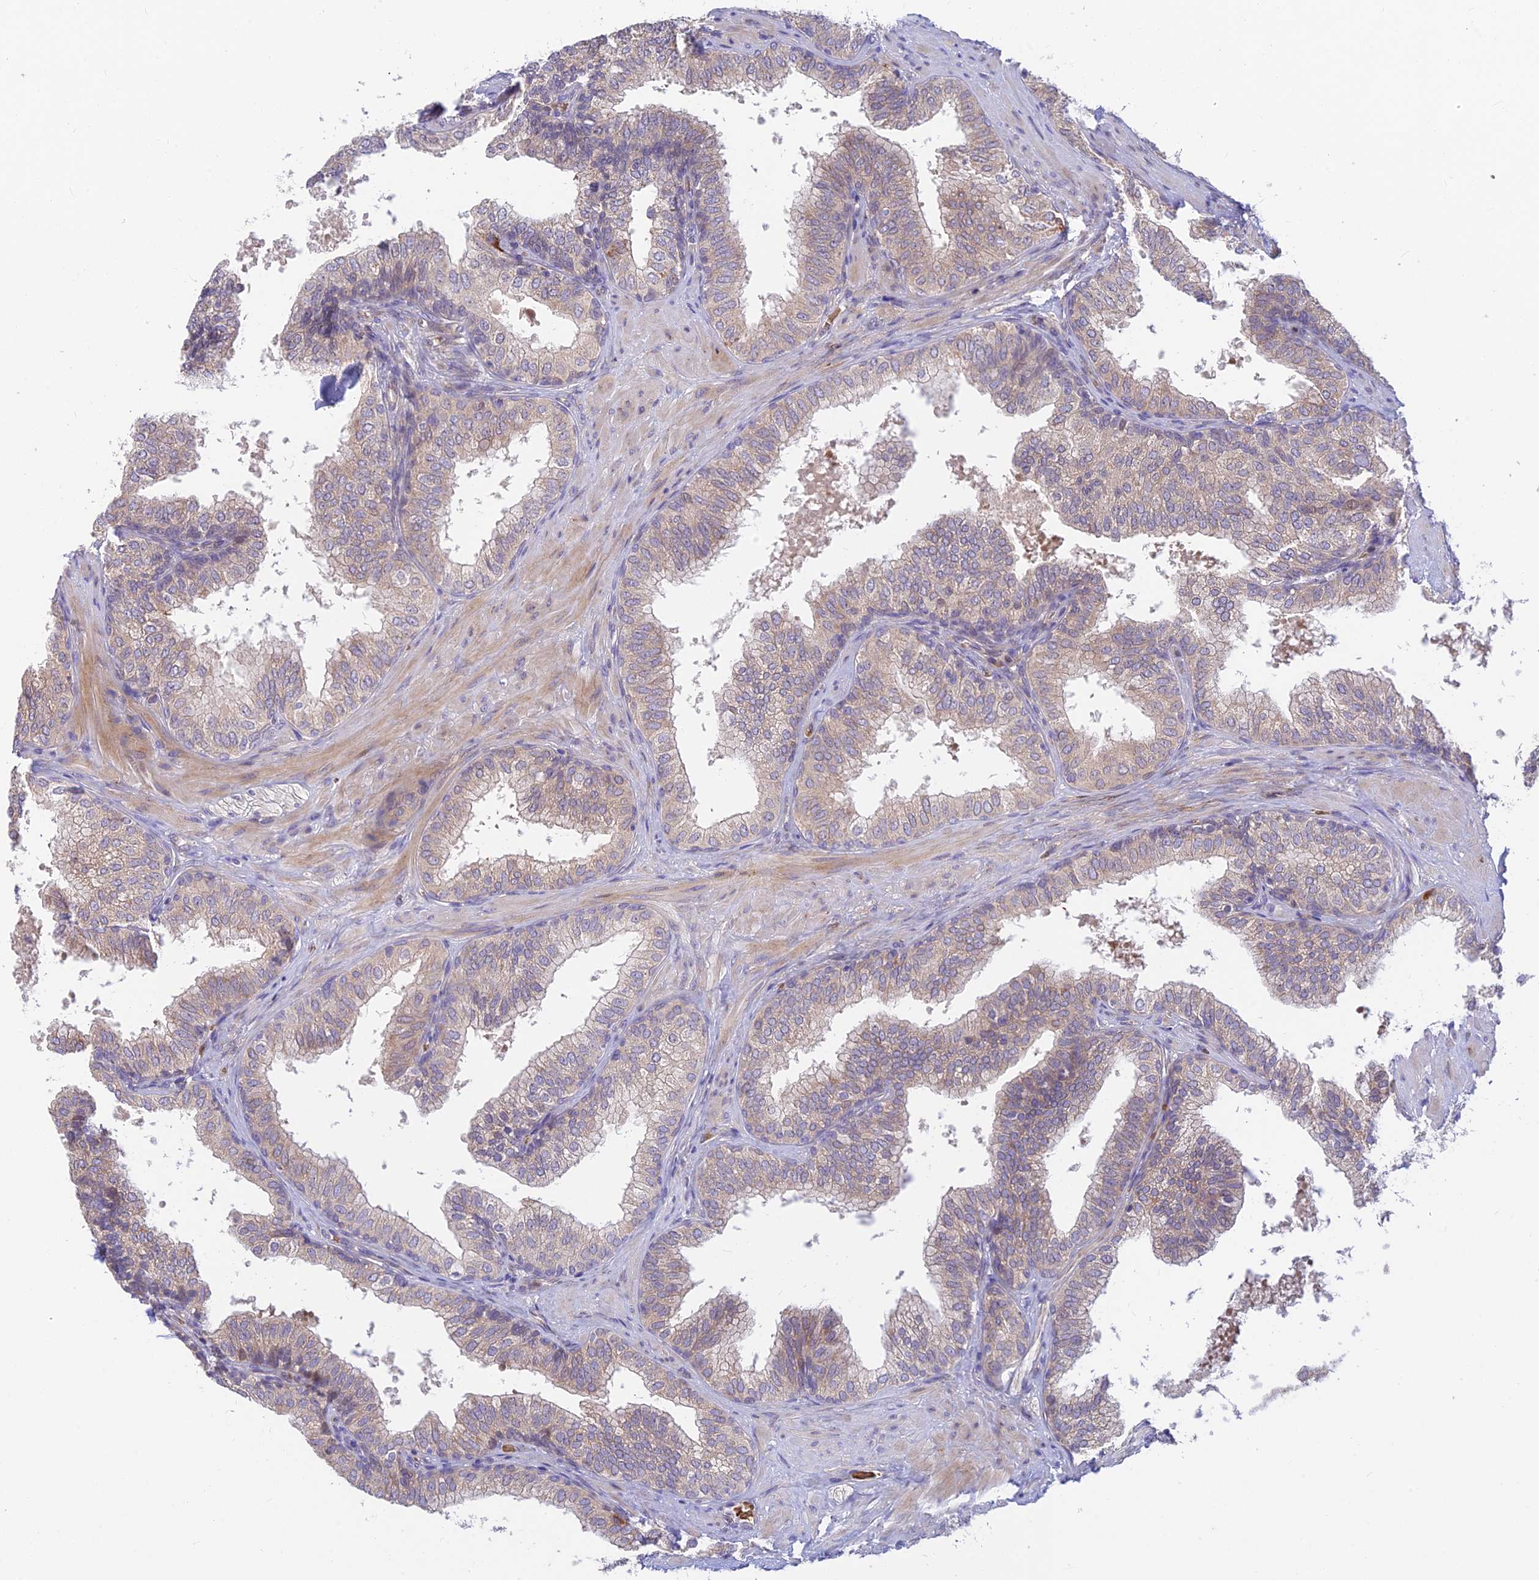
{"staining": {"intensity": "weak", "quantity": "<25%", "location": "cytoplasmic/membranous"}, "tissue": "prostate", "cell_type": "Glandular cells", "image_type": "normal", "snomed": [{"axis": "morphology", "description": "Normal tissue, NOS"}, {"axis": "topography", "description": "Prostate"}], "caption": "The micrograph reveals no significant staining in glandular cells of prostate.", "gene": "UFSP2", "patient": {"sex": "male", "age": 60}}